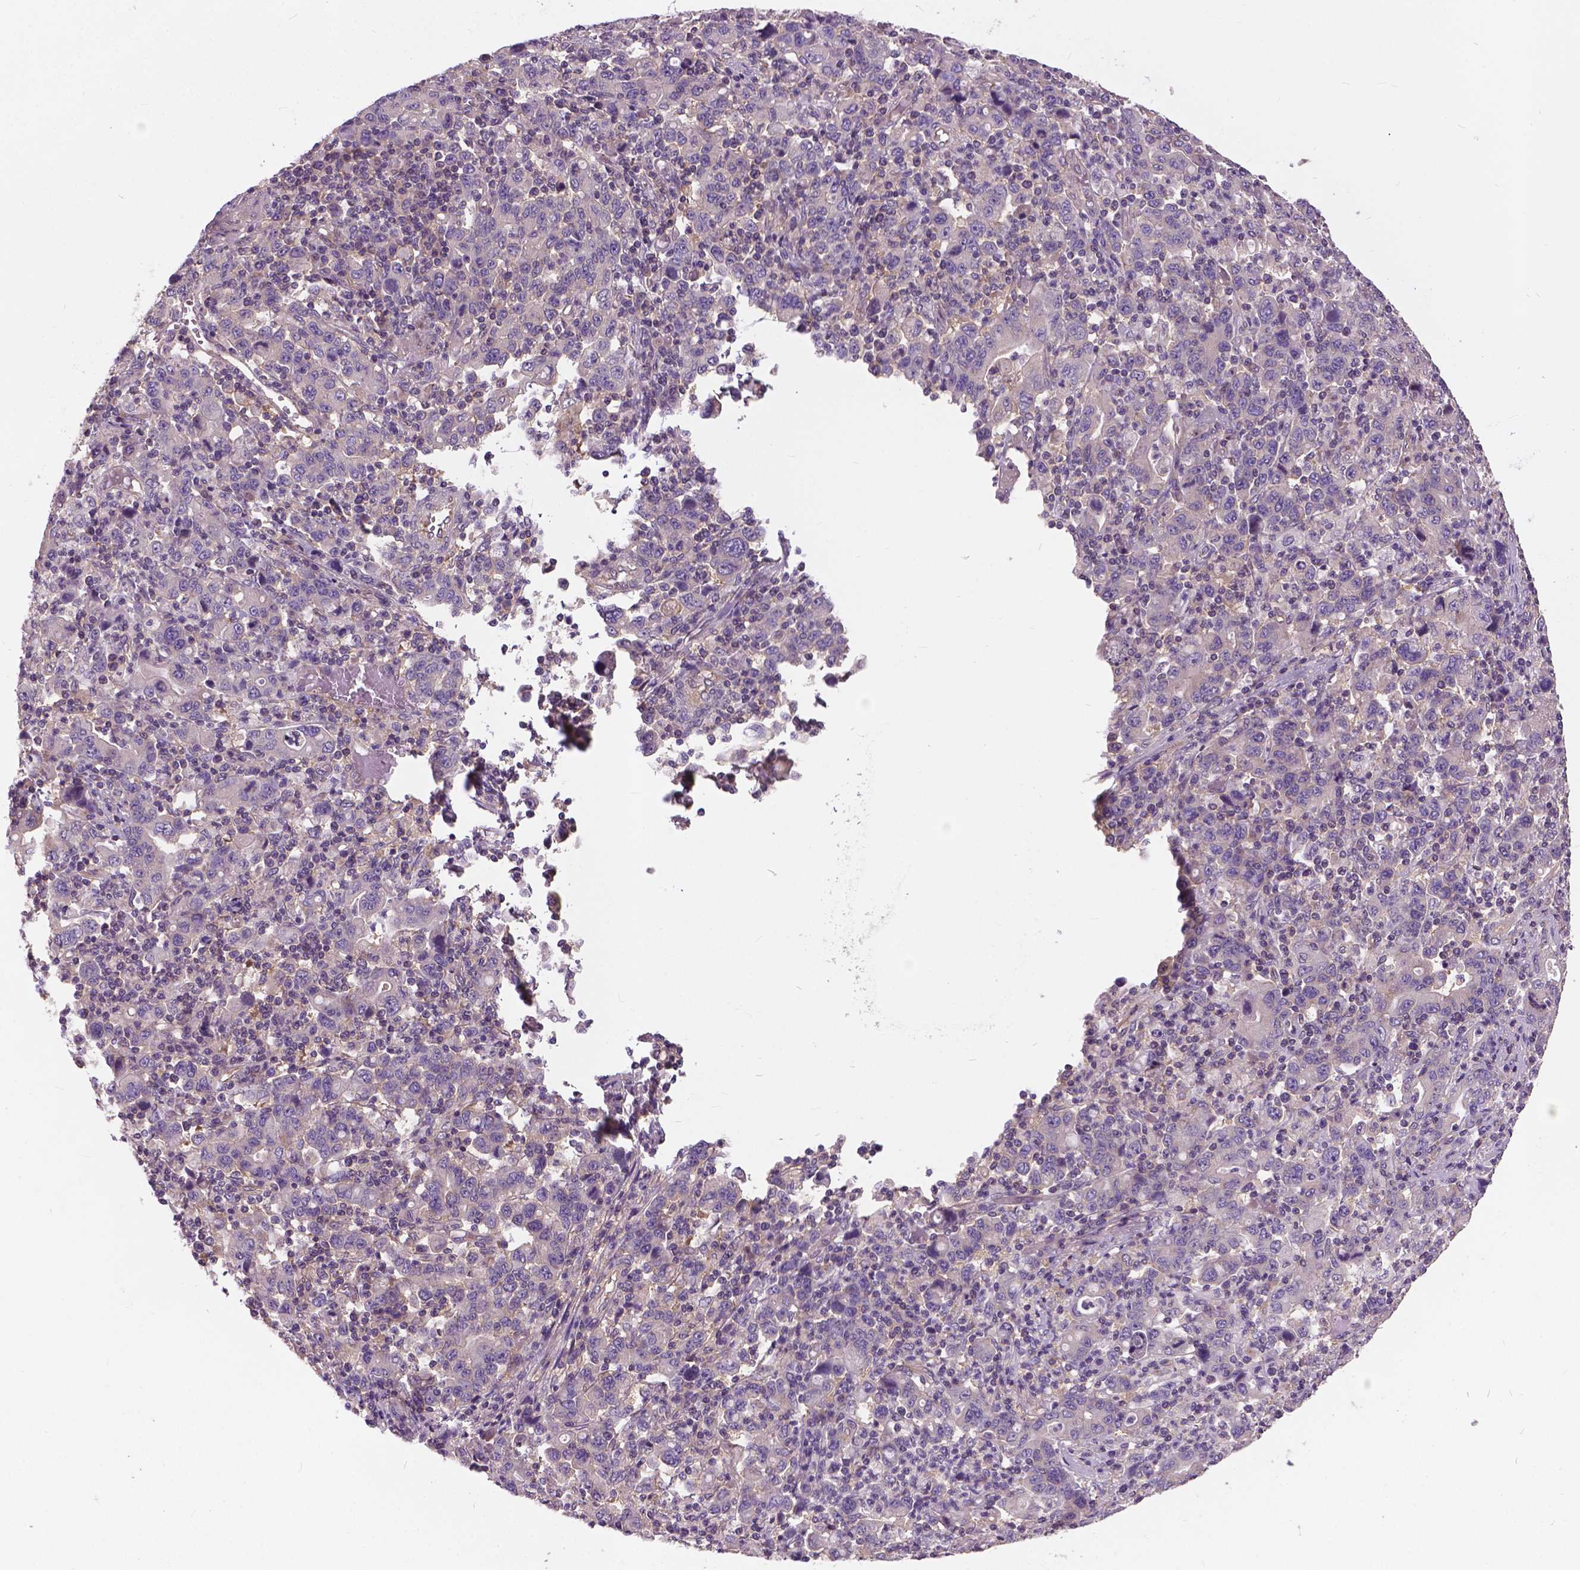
{"staining": {"intensity": "negative", "quantity": "none", "location": "none"}, "tissue": "stomach cancer", "cell_type": "Tumor cells", "image_type": "cancer", "snomed": [{"axis": "morphology", "description": "Adenocarcinoma, NOS"}, {"axis": "topography", "description": "Stomach, upper"}], "caption": "Immunohistochemistry histopathology image of neoplastic tissue: adenocarcinoma (stomach) stained with DAB (3,3'-diaminobenzidine) shows no significant protein staining in tumor cells. The staining is performed using DAB brown chromogen with nuclei counter-stained in using hematoxylin.", "gene": "MZT1", "patient": {"sex": "male", "age": 69}}